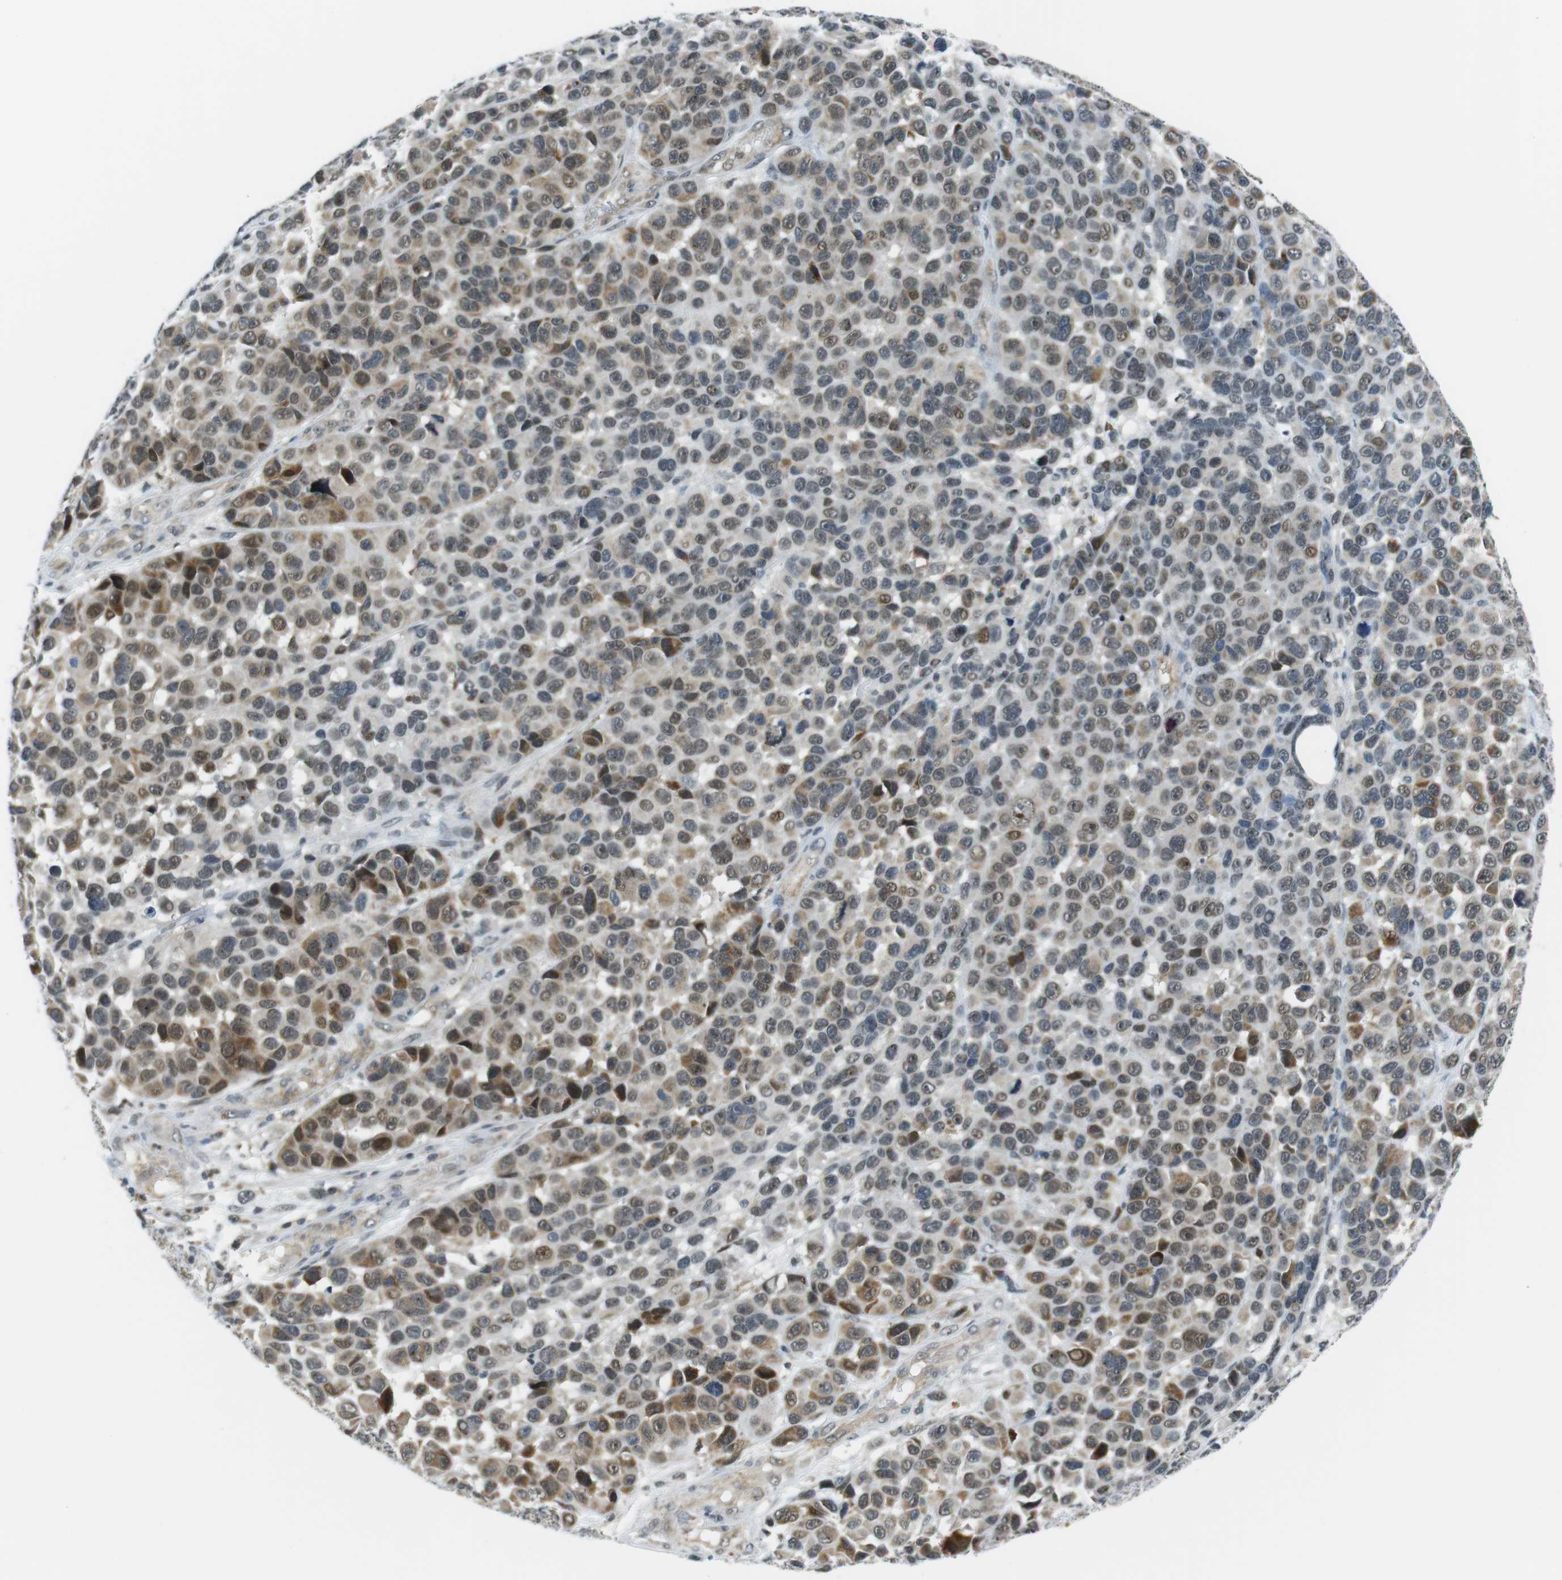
{"staining": {"intensity": "weak", "quantity": "25%-75%", "location": "cytoplasmic/membranous,nuclear"}, "tissue": "melanoma", "cell_type": "Tumor cells", "image_type": "cancer", "snomed": [{"axis": "morphology", "description": "Malignant melanoma, NOS"}, {"axis": "topography", "description": "Skin"}], "caption": "Melanoma stained for a protein exhibits weak cytoplasmic/membranous and nuclear positivity in tumor cells. (DAB IHC, brown staining for protein, blue staining for nuclei).", "gene": "USP7", "patient": {"sex": "male", "age": 53}}